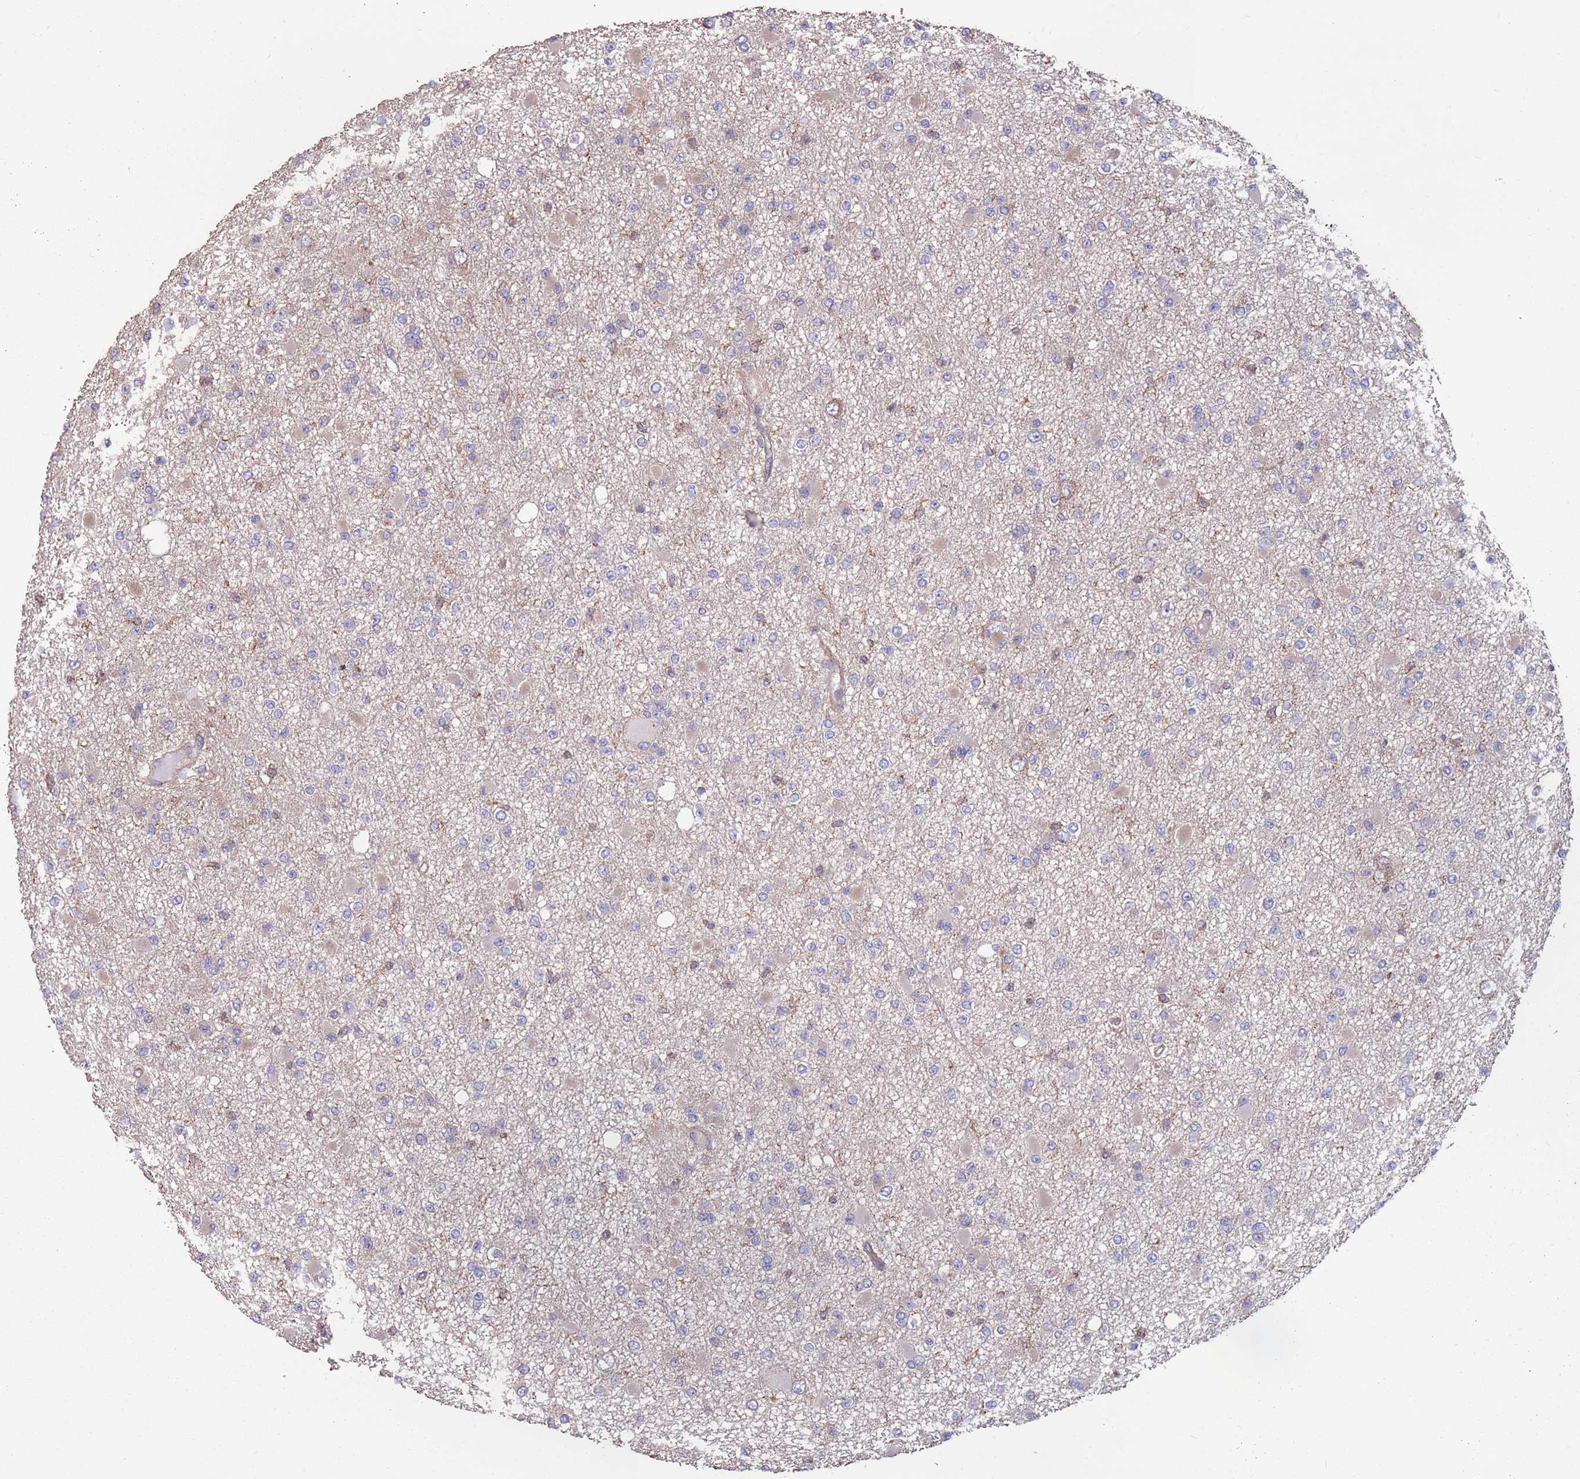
{"staining": {"intensity": "negative", "quantity": "none", "location": "none"}, "tissue": "glioma", "cell_type": "Tumor cells", "image_type": "cancer", "snomed": [{"axis": "morphology", "description": "Glioma, malignant, Low grade"}, {"axis": "topography", "description": "Brain"}], "caption": "The histopathology image reveals no significant positivity in tumor cells of glioma.", "gene": "NUDT21", "patient": {"sex": "female", "age": 22}}